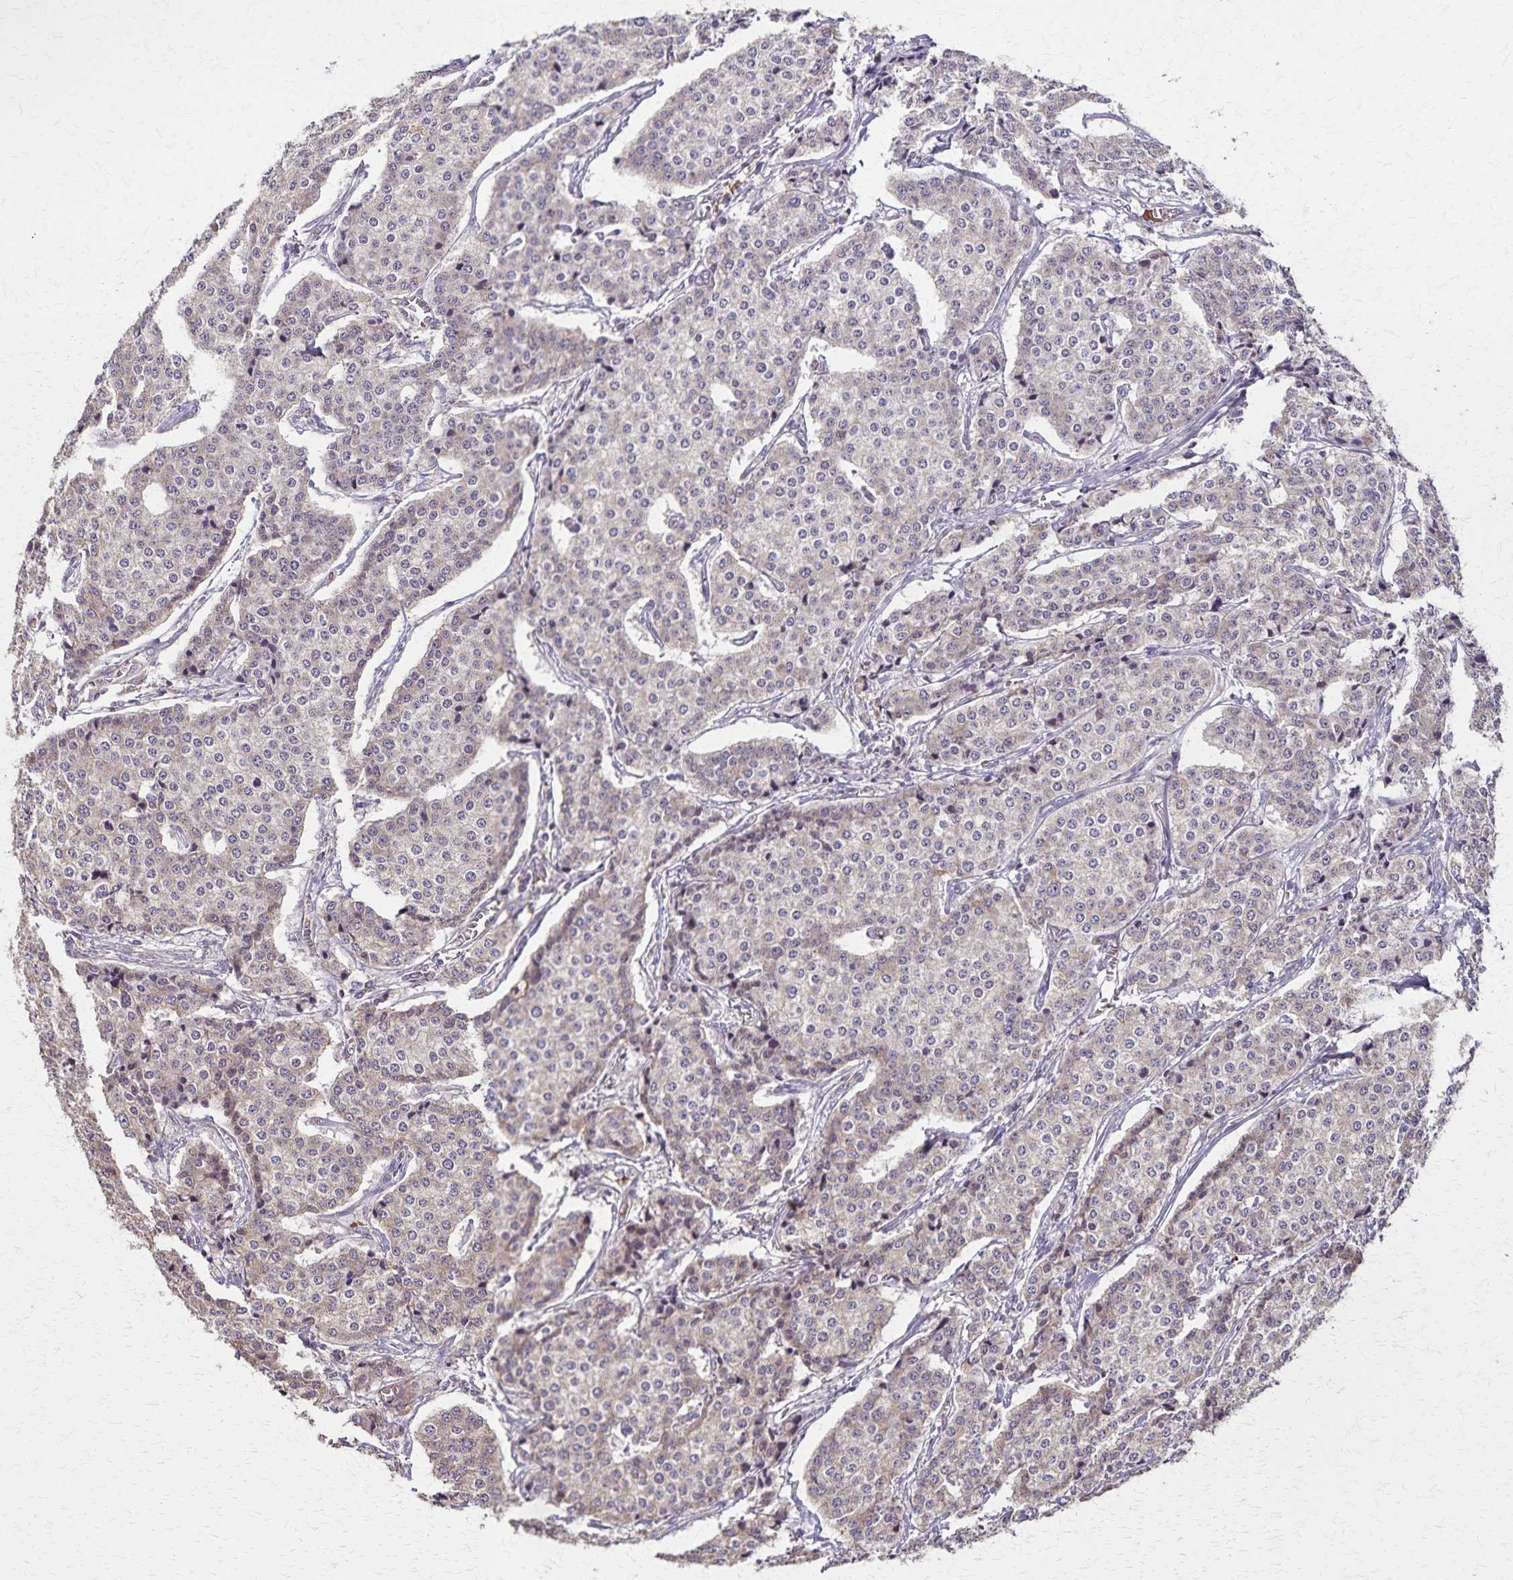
{"staining": {"intensity": "weak", "quantity": "25%-75%", "location": "cytoplasmic/membranous"}, "tissue": "carcinoid", "cell_type": "Tumor cells", "image_type": "cancer", "snomed": [{"axis": "morphology", "description": "Carcinoid, malignant, NOS"}, {"axis": "topography", "description": "Small intestine"}], "caption": "Tumor cells display low levels of weak cytoplasmic/membranous staining in approximately 25%-75% of cells in human malignant carcinoid.", "gene": "RNF10", "patient": {"sex": "female", "age": 64}}